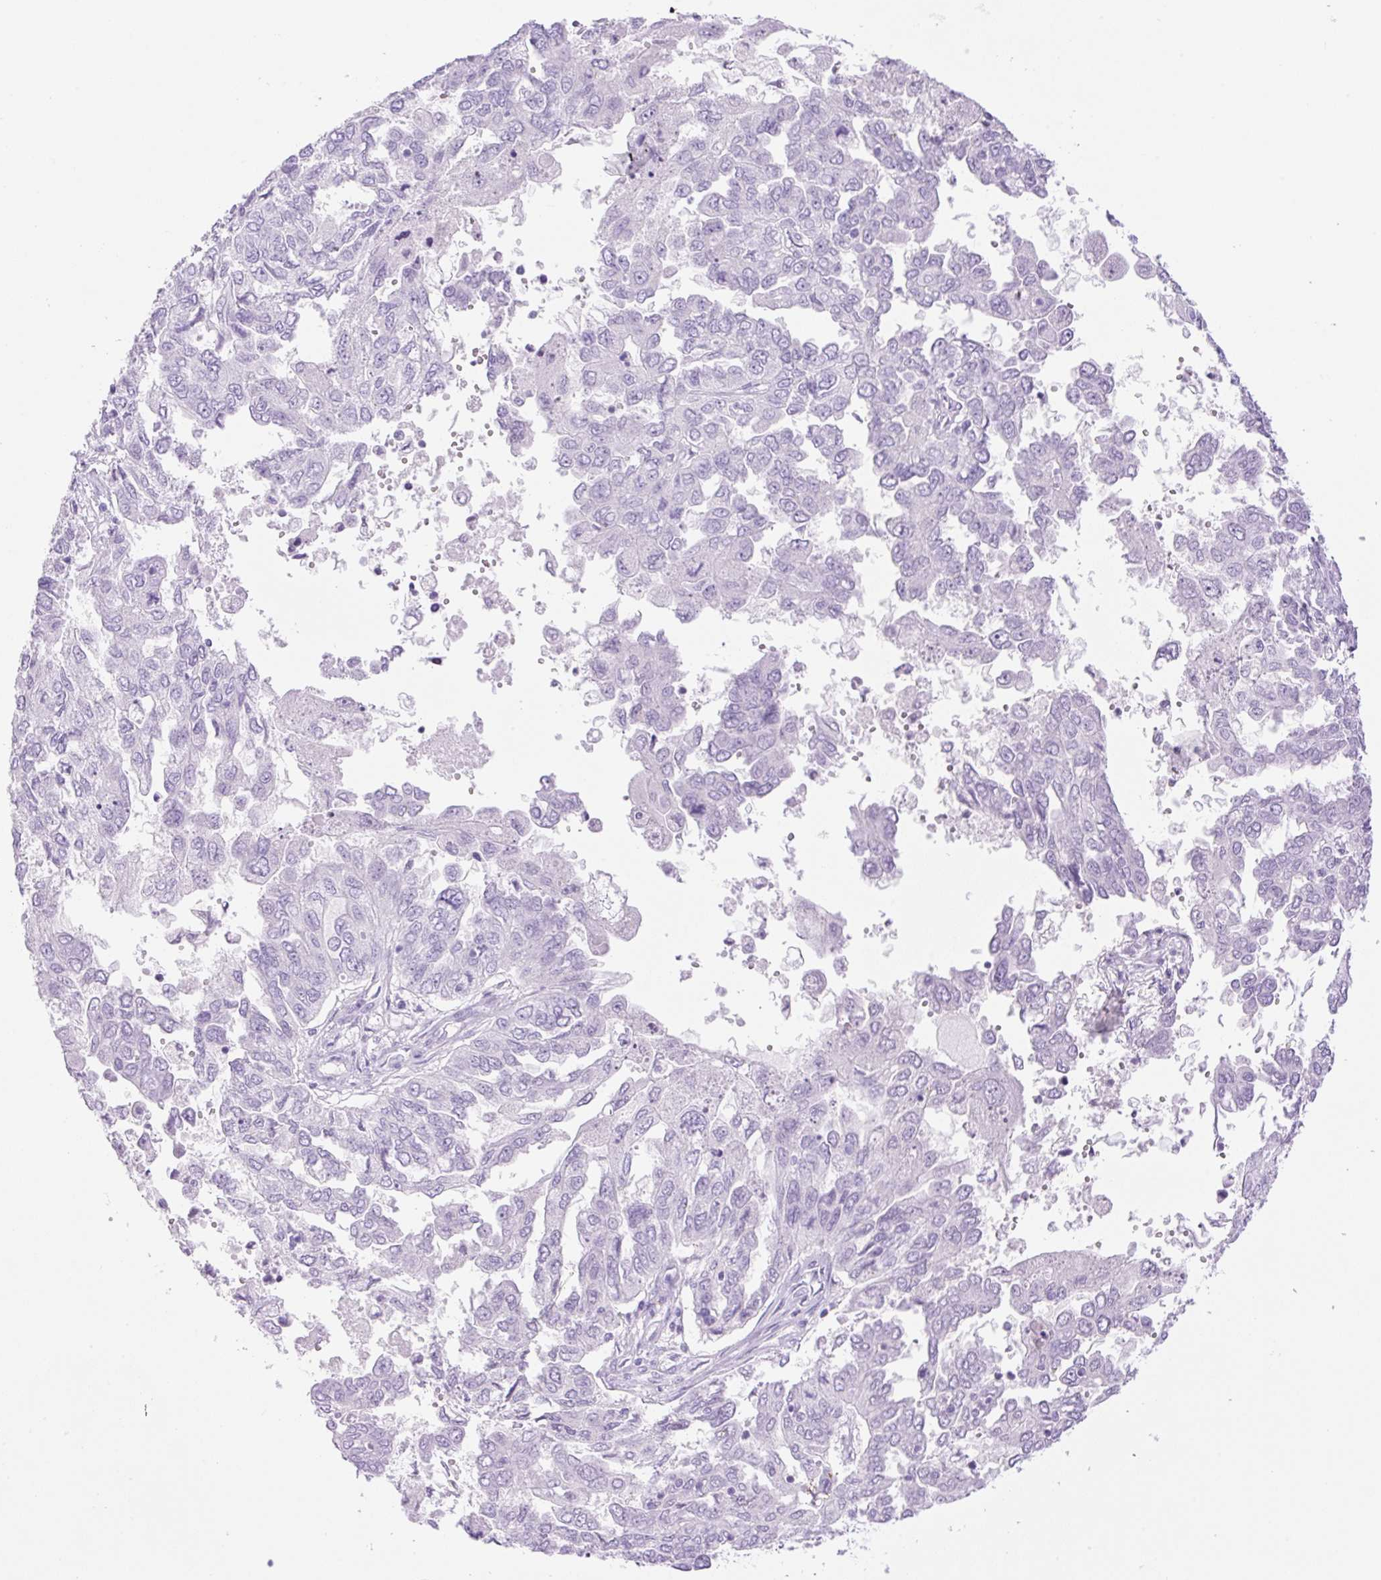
{"staining": {"intensity": "negative", "quantity": "none", "location": "none"}, "tissue": "ovarian cancer", "cell_type": "Tumor cells", "image_type": "cancer", "snomed": [{"axis": "morphology", "description": "Cystadenocarcinoma, serous, NOS"}, {"axis": "topography", "description": "Ovary"}], "caption": "This is an immunohistochemistry micrograph of human ovarian cancer. There is no expression in tumor cells.", "gene": "SP140L", "patient": {"sex": "female", "age": 53}}